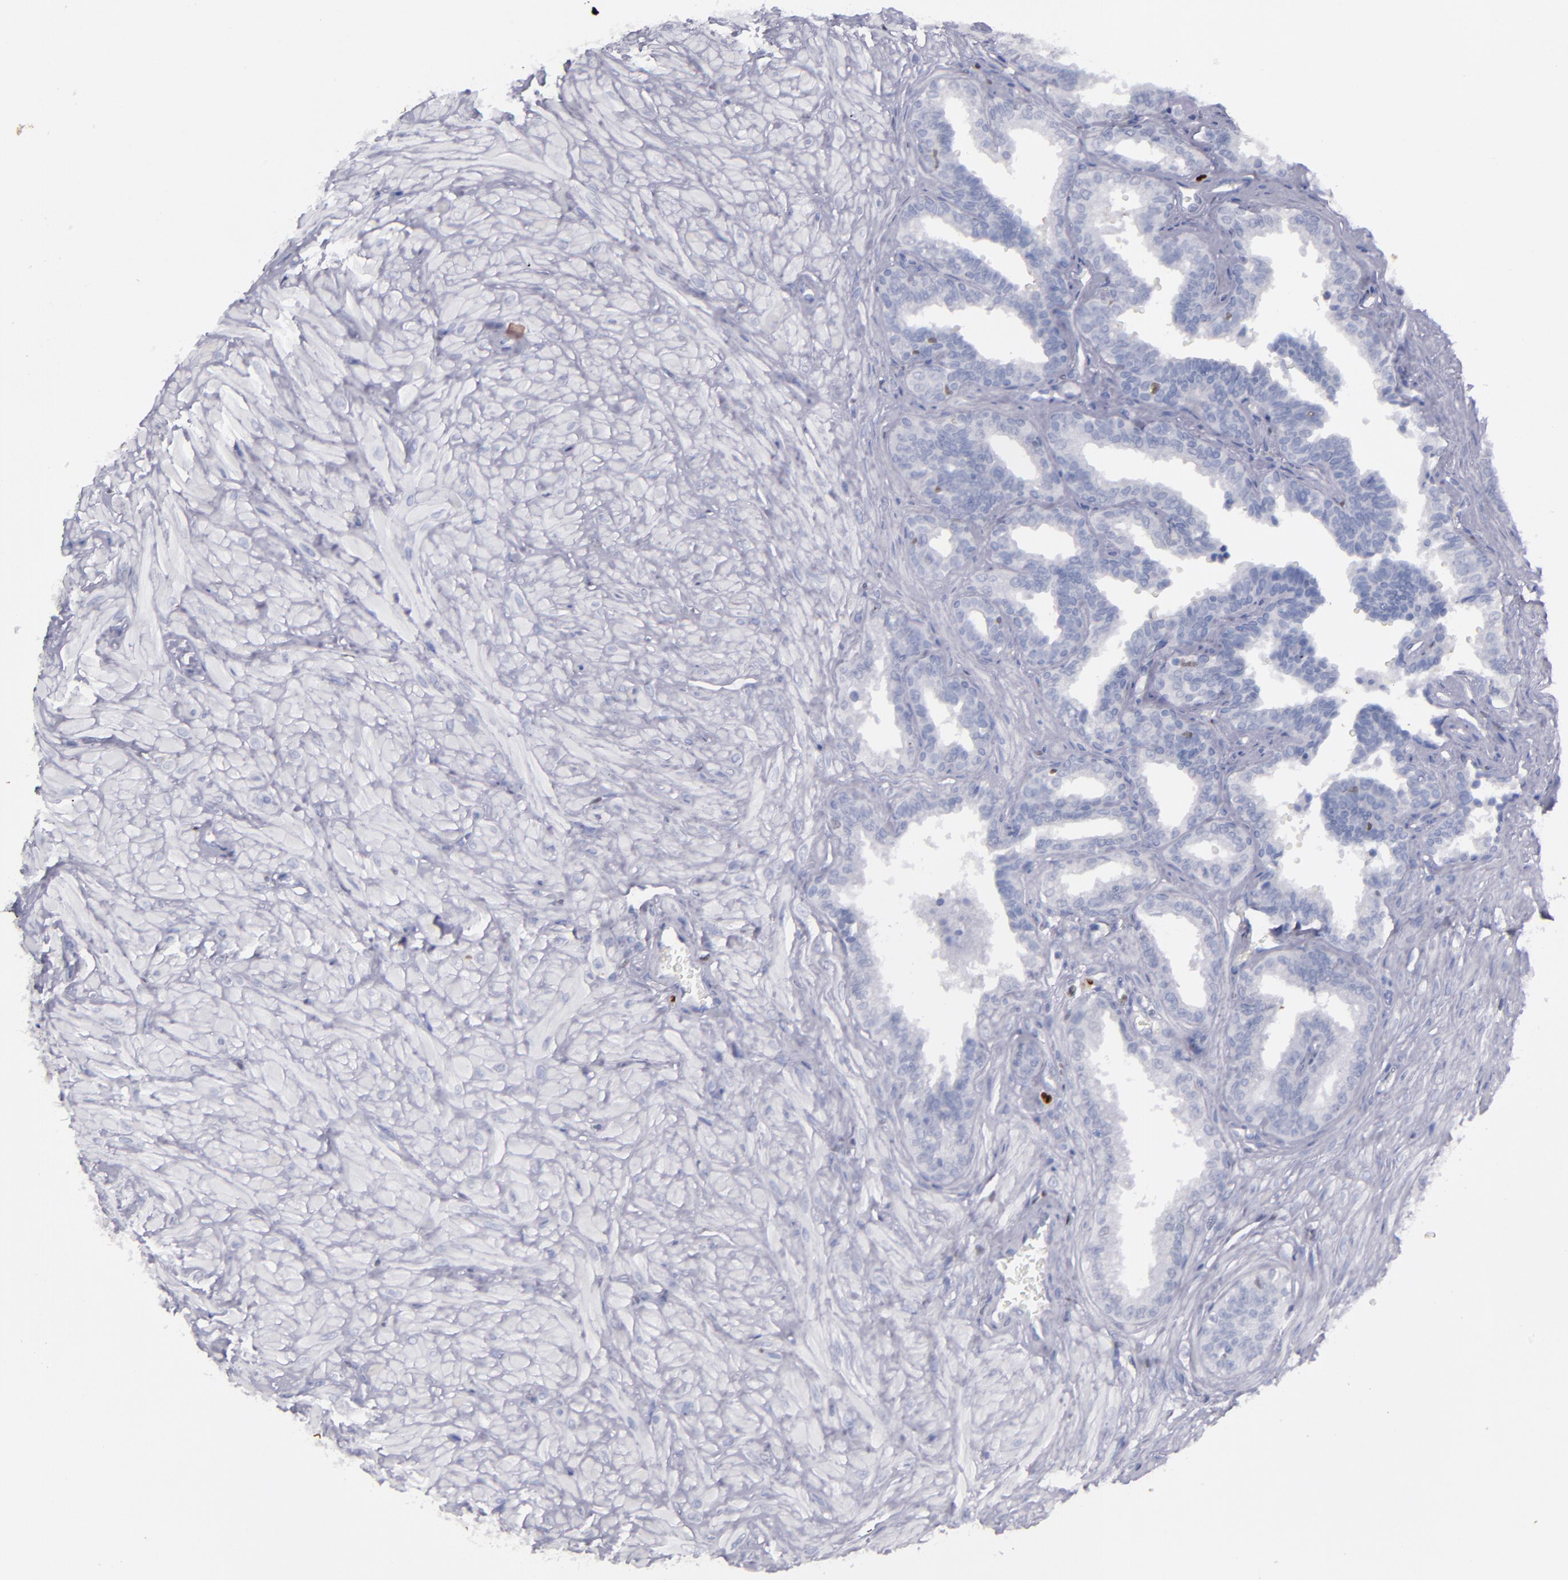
{"staining": {"intensity": "negative", "quantity": "none", "location": "none"}, "tissue": "seminal vesicle", "cell_type": "Glandular cells", "image_type": "normal", "snomed": [{"axis": "morphology", "description": "Normal tissue, NOS"}, {"axis": "topography", "description": "Seminal veicle"}], "caption": "Immunohistochemistry histopathology image of normal seminal vesicle: seminal vesicle stained with DAB (3,3'-diaminobenzidine) reveals no significant protein staining in glandular cells.", "gene": "IRF8", "patient": {"sex": "male", "age": 26}}